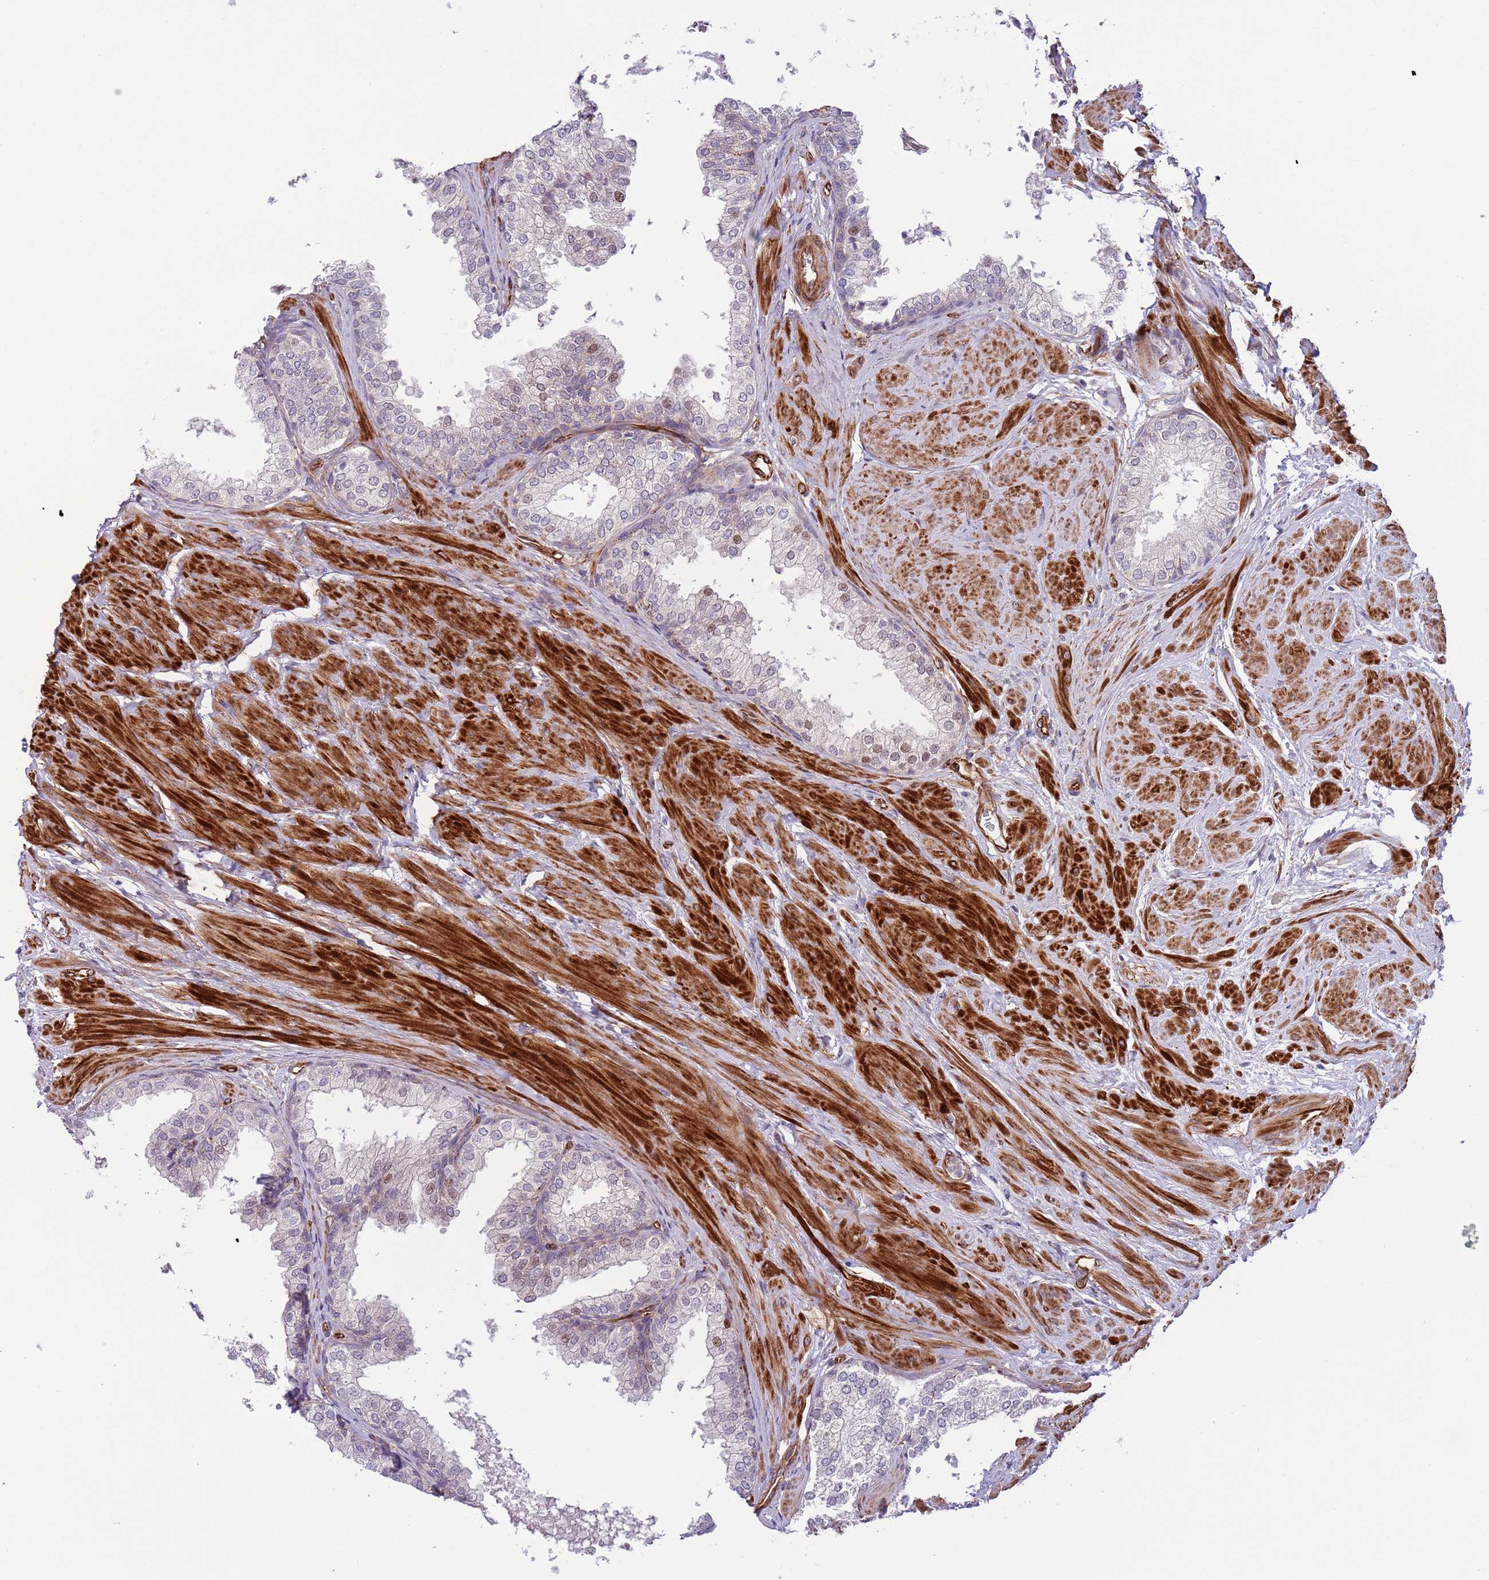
{"staining": {"intensity": "moderate", "quantity": "<25%", "location": "nuclear"}, "tissue": "prostate", "cell_type": "Glandular cells", "image_type": "normal", "snomed": [{"axis": "morphology", "description": "Normal tissue, NOS"}, {"axis": "topography", "description": "Prostate"}], "caption": "Protein expression analysis of unremarkable prostate displays moderate nuclear expression in about <25% of glandular cells. Immunohistochemistry (ihc) stains the protein of interest in brown and the nuclei are stained blue.", "gene": "GAS2L3", "patient": {"sex": "male", "age": 48}}